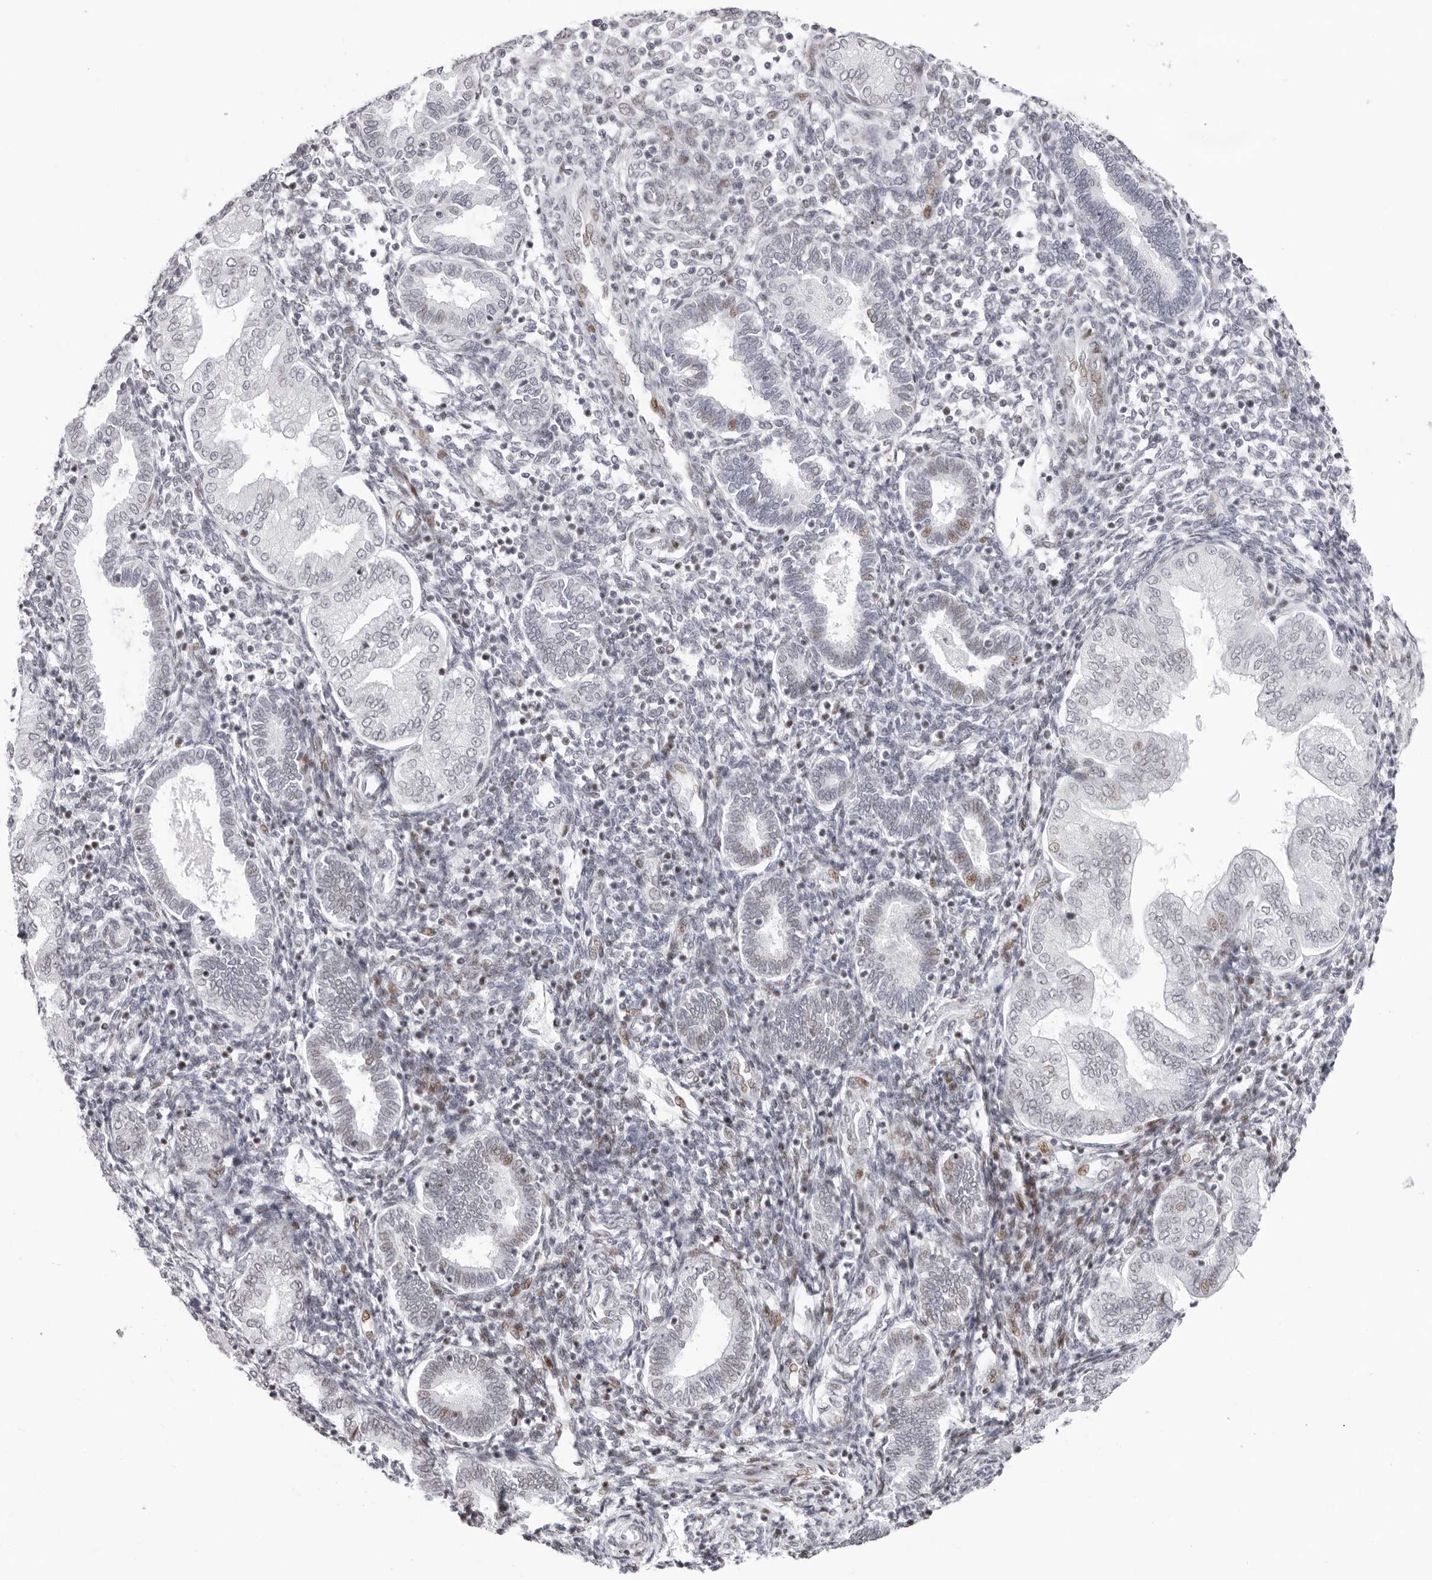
{"staining": {"intensity": "weak", "quantity": "<25%", "location": "nuclear"}, "tissue": "endometrium", "cell_type": "Cells in endometrial stroma", "image_type": "normal", "snomed": [{"axis": "morphology", "description": "Normal tissue, NOS"}, {"axis": "topography", "description": "Endometrium"}], "caption": "IHC of unremarkable human endometrium shows no positivity in cells in endometrial stroma. (Brightfield microscopy of DAB immunohistochemistry (IHC) at high magnification).", "gene": "NTPCR", "patient": {"sex": "female", "age": 53}}